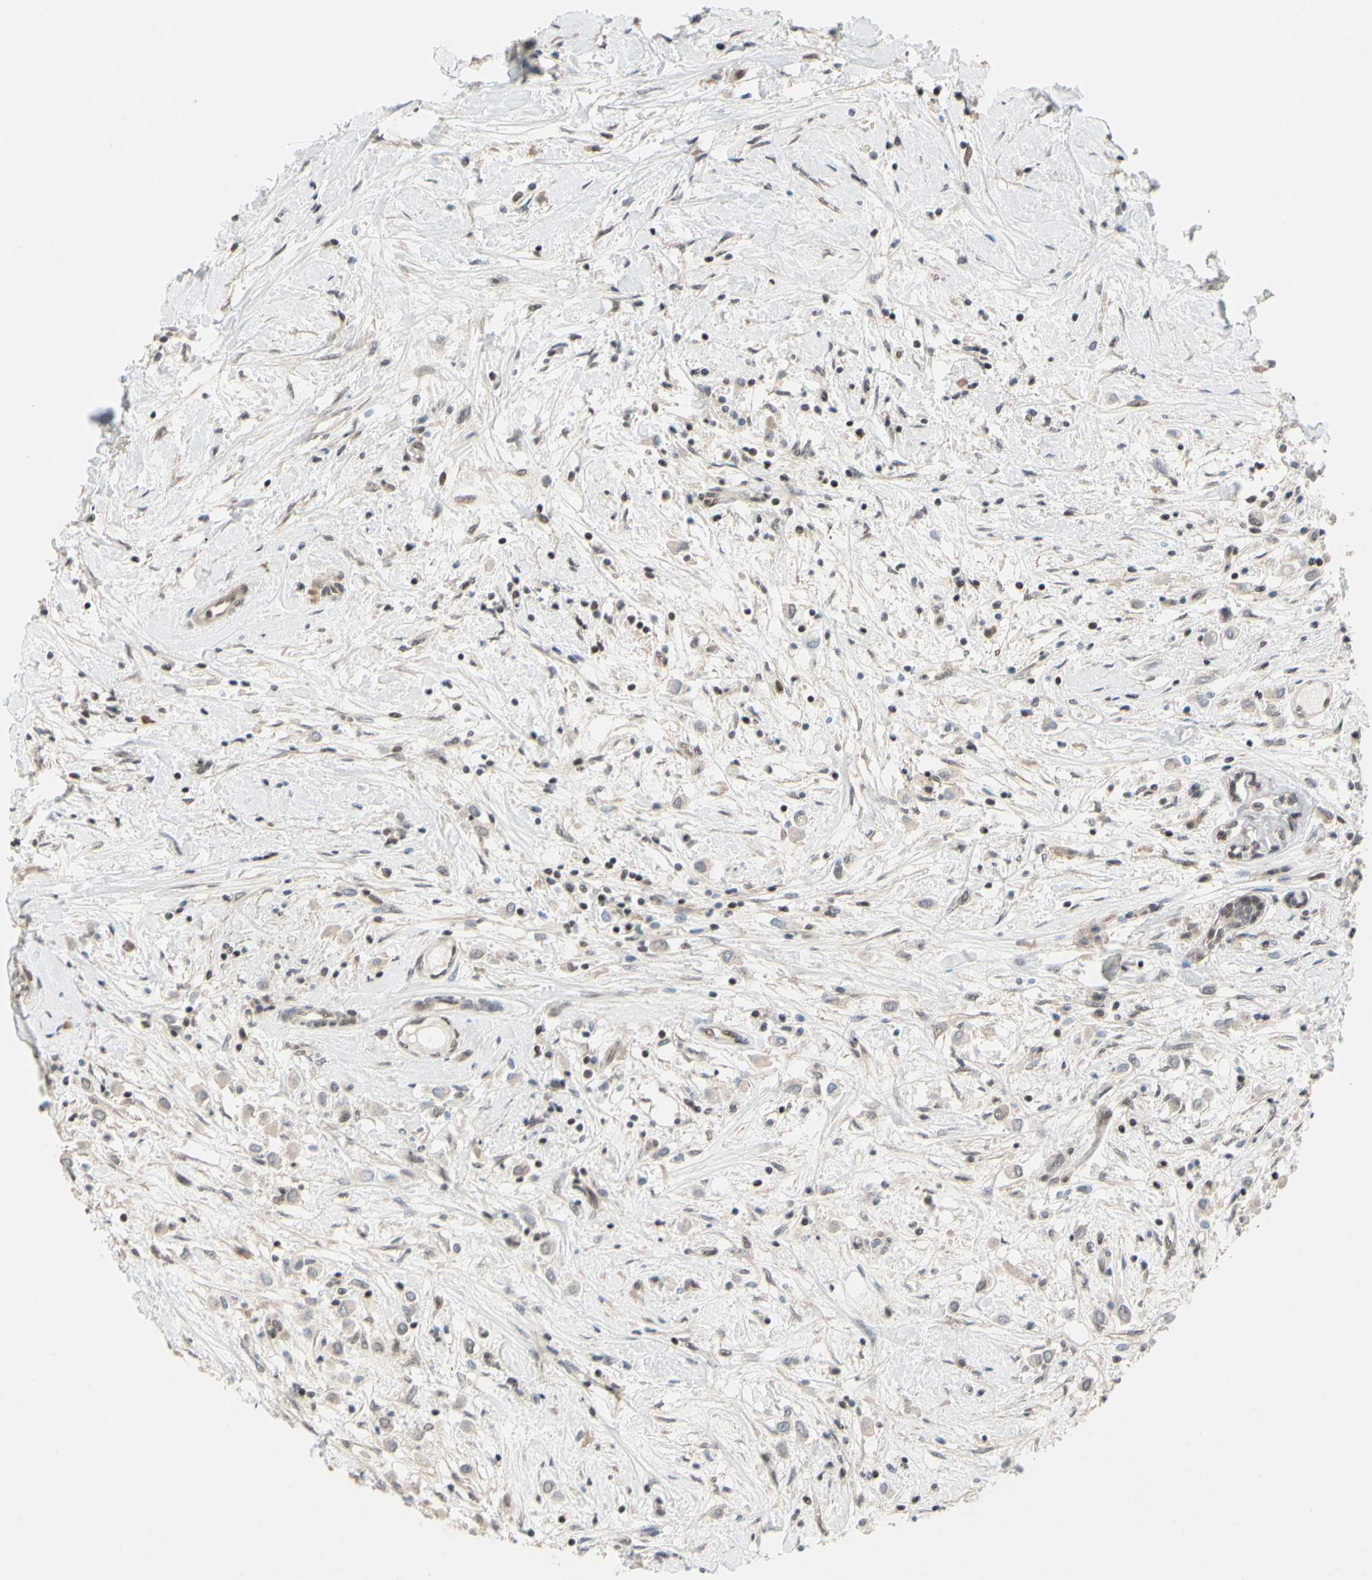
{"staining": {"intensity": "weak", "quantity": "<25%", "location": "nuclear"}, "tissue": "breast cancer", "cell_type": "Tumor cells", "image_type": "cancer", "snomed": [{"axis": "morphology", "description": "Duct carcinoma"}, {"axis": "topography", "description": "Breast"}], "caption": "This is an immunohistochemistry (IHC) image of infiltrating ductal carcinoma (breast). There is no positivity in tumor cells.", "gene": "TAF4", "patient": {"sex": "female", "age": 61}}